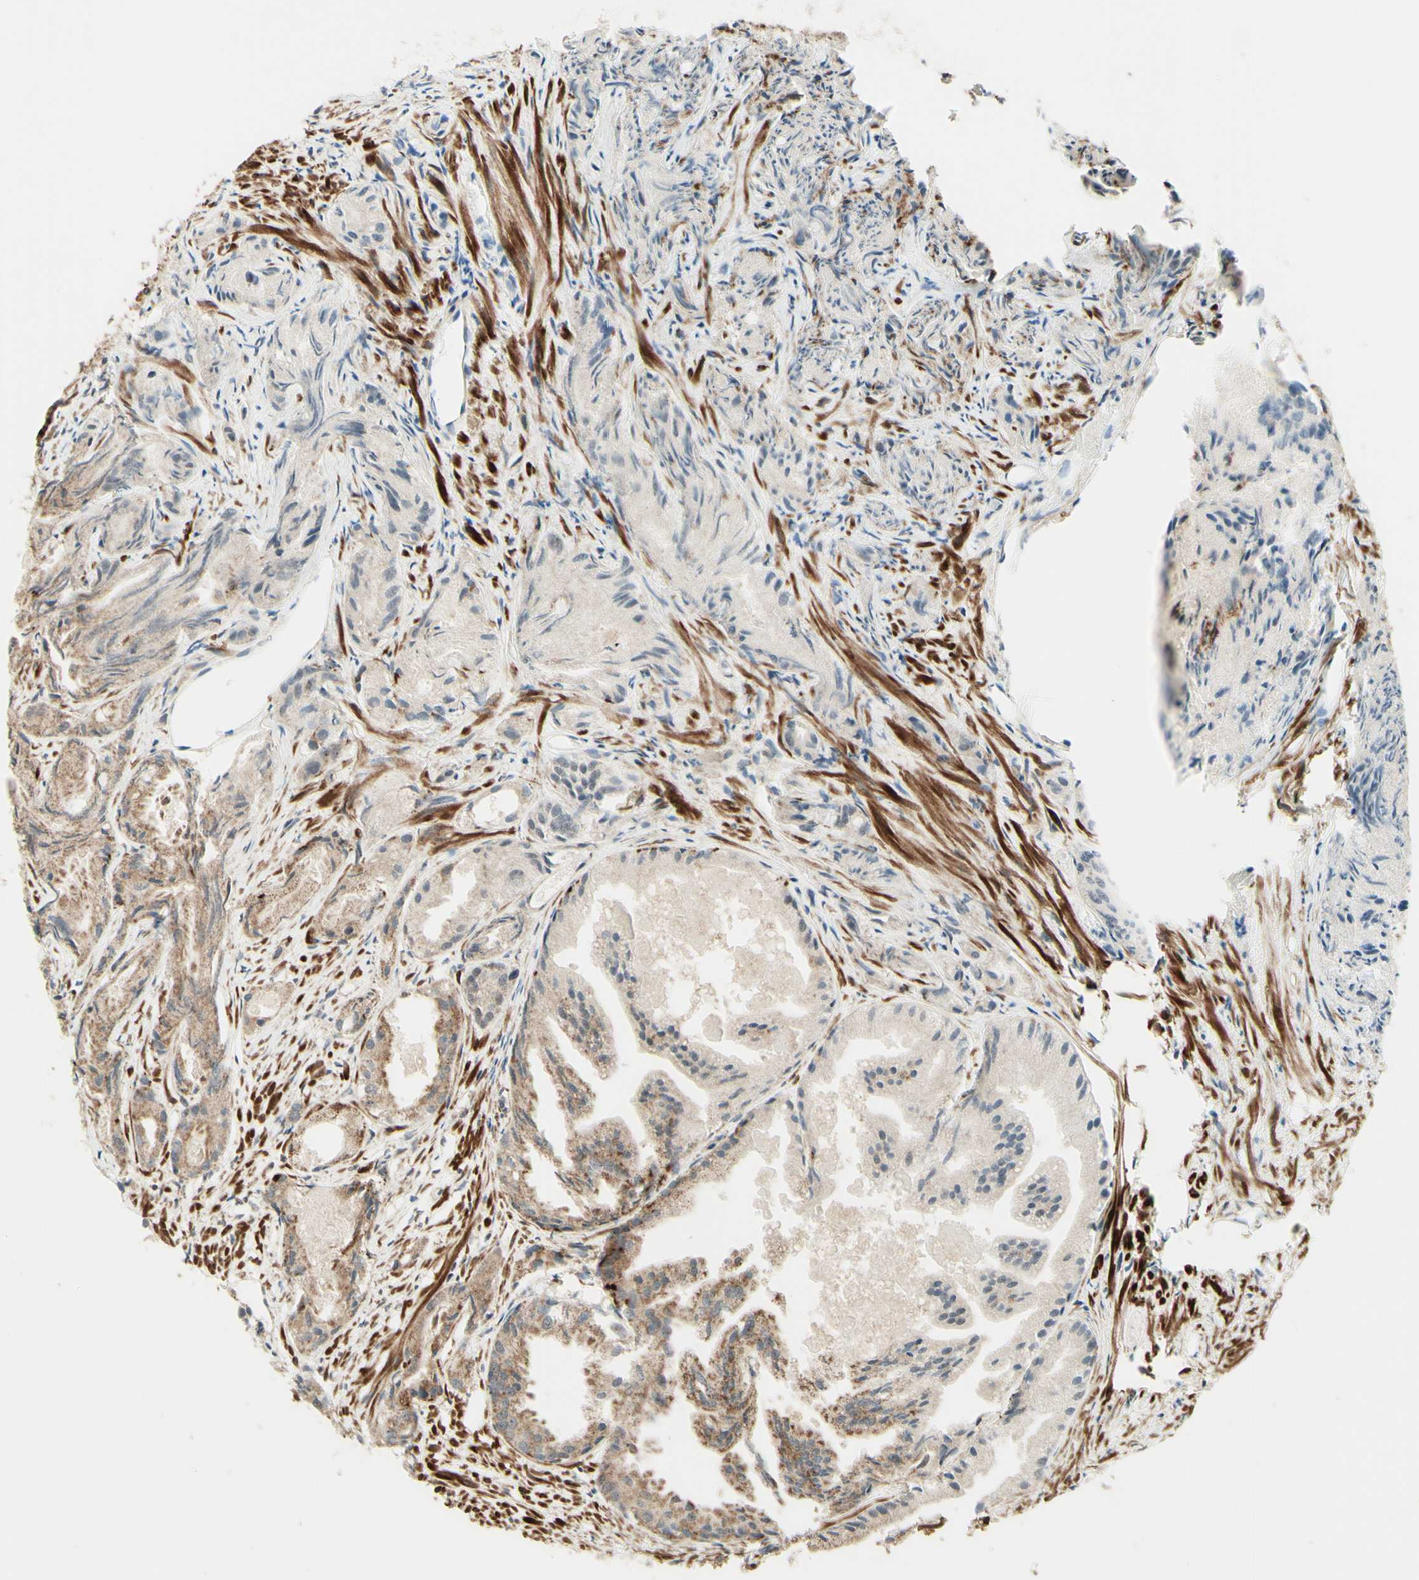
{"staining": {"intensity": "weak", "quantity": ">75%", "location": "cytoplasmic/membranous"}, "tissue": "prostate cancer", "cell_type": "Tumor cells", "image_type": "cancer", "snomed": [{"axis": "morphology", "description": "Adenocarcinoma, Low grade"}, {"axis": "topography", "description": "Prostate"}], "caption": "Low-grade adenocarcinoma (prostate) stained for a protein (brown) shows weak cytoplasmic/membranous positive staining in approximately >75% of tumor cells.", "gene": "DHRS3", "patient": {"sex": "male", "age": 72}}